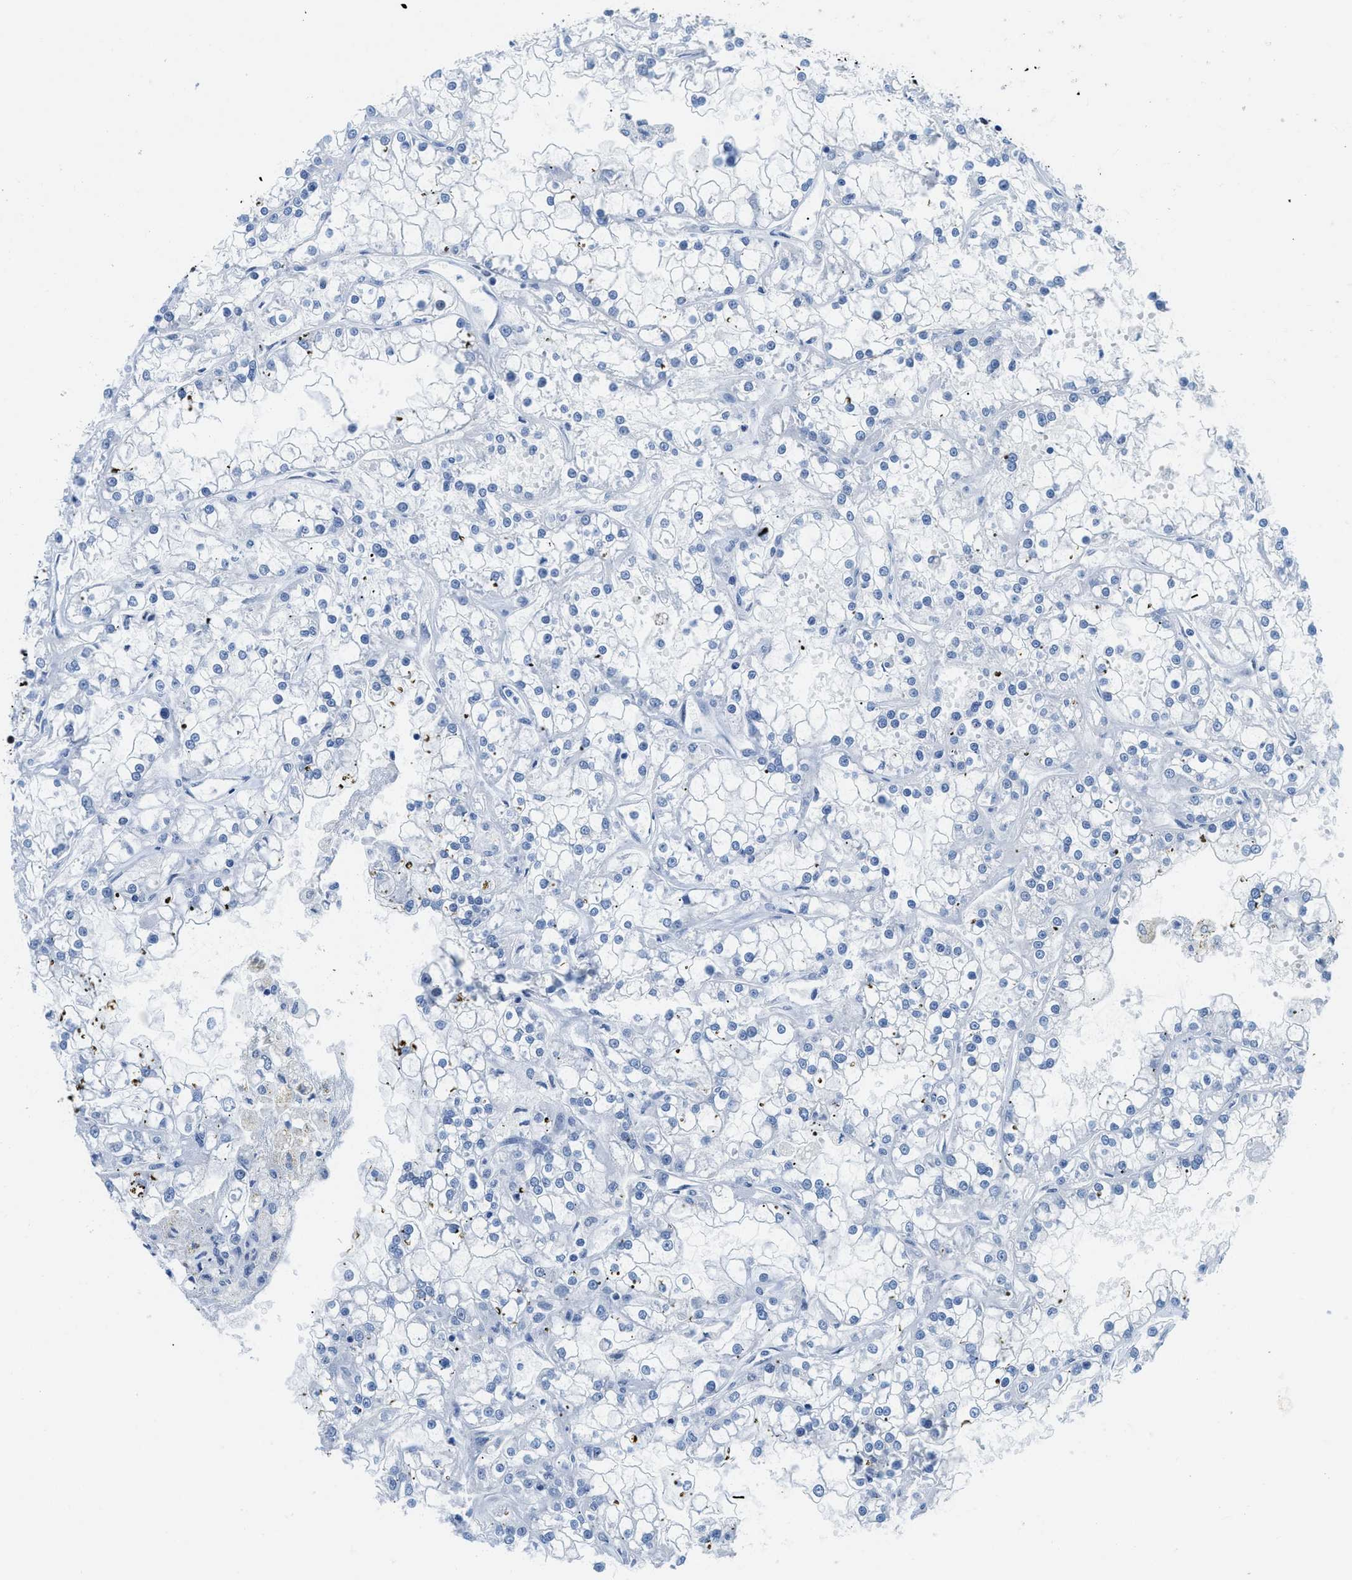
{"staining": {"intensity": "negative", "quantity": "none", "location": "none"}, "tissue": "renal cancer", "cell_type": "Tumor cells", "image_type": "cancer", "snomed": [{"axis": "morphology", "description": "Adenocarcinoma, NOS"}, {"axis": "topography", "description": "Kidney"}], "caption": "Tumor cells show no significant expression in renal adenocarcinoma.", "gene": "SMARCAD1", "patient": {"sex": "female", "age": 52}}